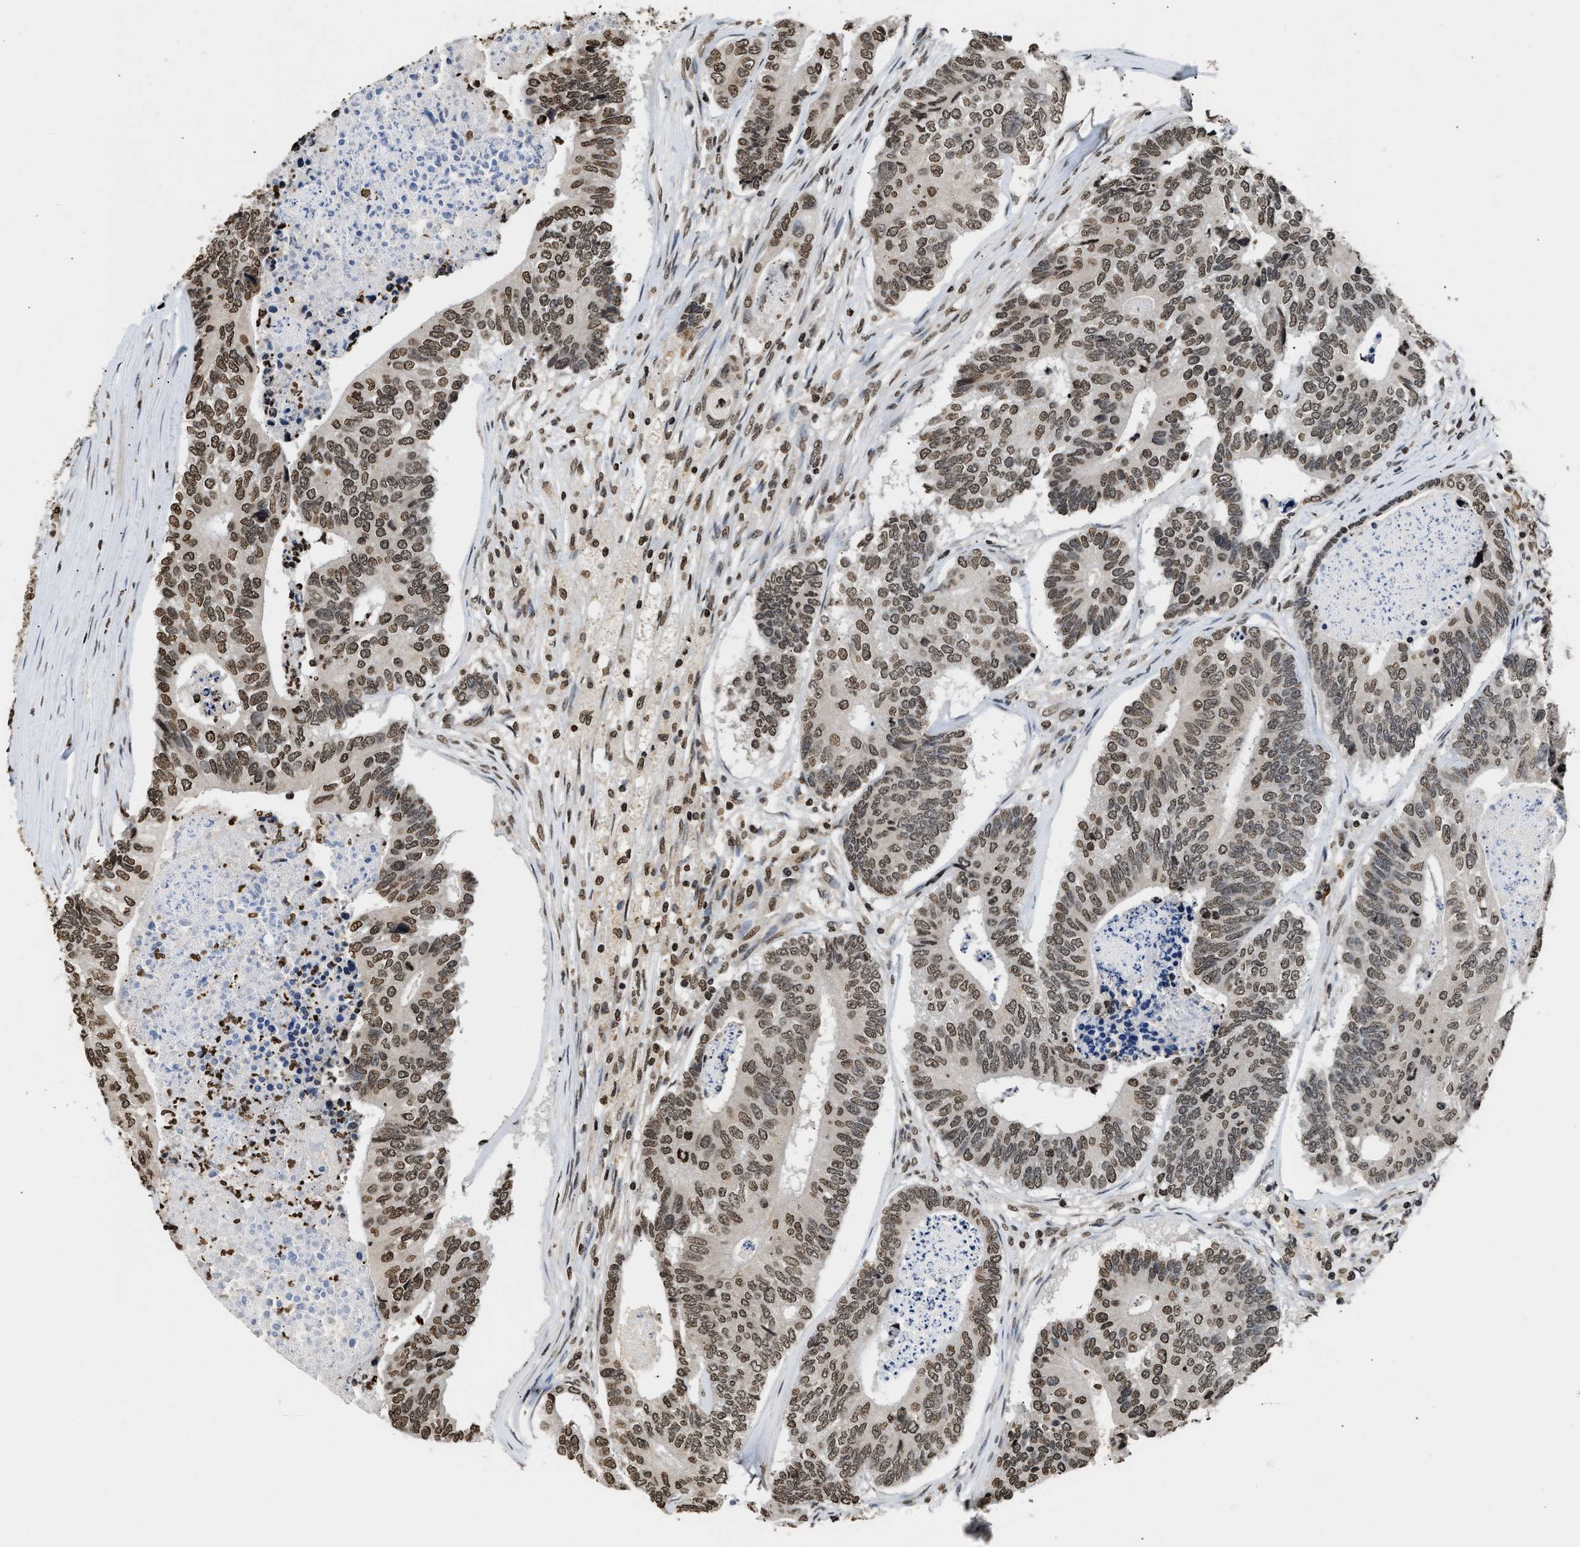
{"staining": {"intensity": "moderate", "quantity": ">75%", "location": "nuclear"}, "tissue": "colorectal cancer", "cell_type": "Tumor cells", "image_type": "cancer", "snomed": [{"axis": "morphology", "description": "Adenocarcinoma, NOS"}, {"axis": "topography", "description": "Colon"}], "caption": "High-power microscopy captured an IHC micrograph of colorectal cancer, revealing moderate nuclear expression in about >75% of tumor cells.", "gene": "DNASE1L3", "patient": {"sex": "female", "age": 67}}